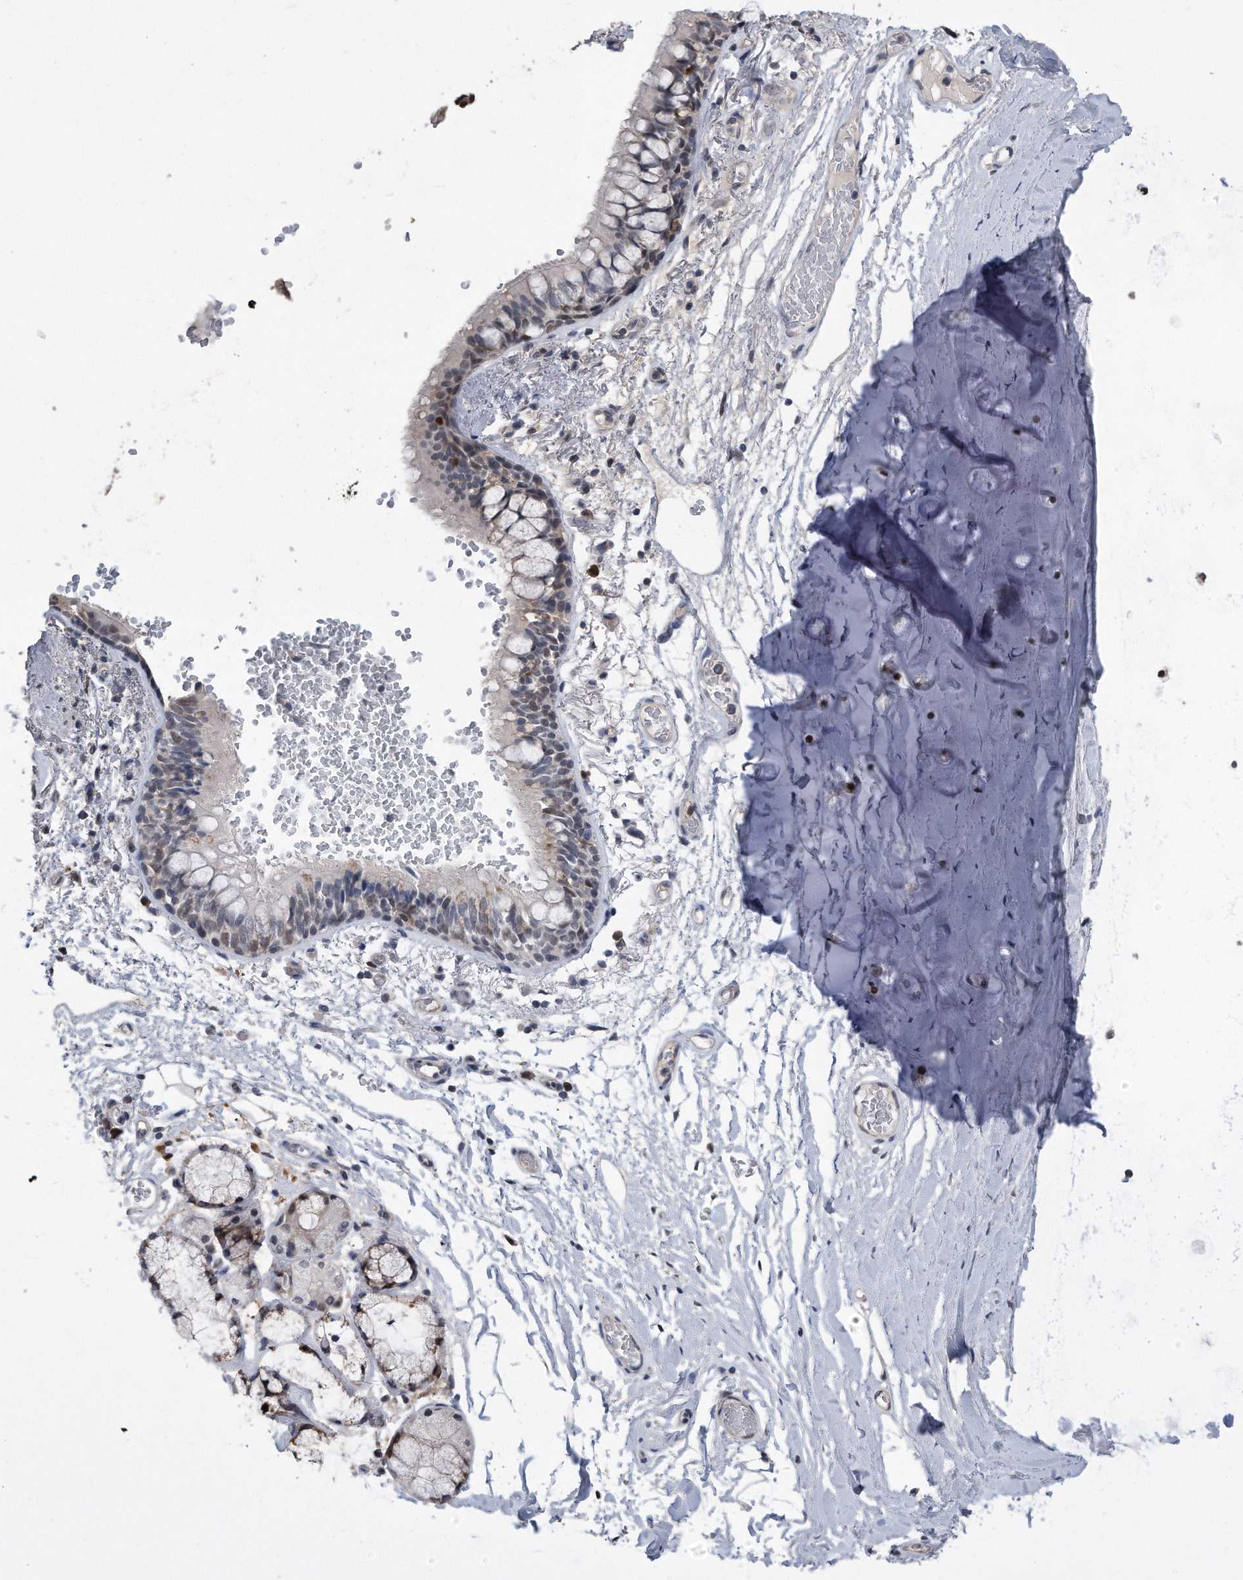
{"staining": {"intensity": "strong", "quantity": "<25%", "location": "nuclear"}, "tissue": "bronchus", "cell_type": "Respiratory epithelial cells", "image_type": "normal", "snomed": [{"axis": "morphology", "description": "Normal tissue, NOS"}, {"axis": "topography", "description": "Cartilage tissue"}, {"axis": "topography", "description": "Bronchus"}], "caption": "Immunohistochemistry of benign human bronchus shows medium levels of strong nuclear positivity in about <25% of respiratory epithelial cells.", "gene": "PCNA", "patient": {"sex": "female", "age": 73}}